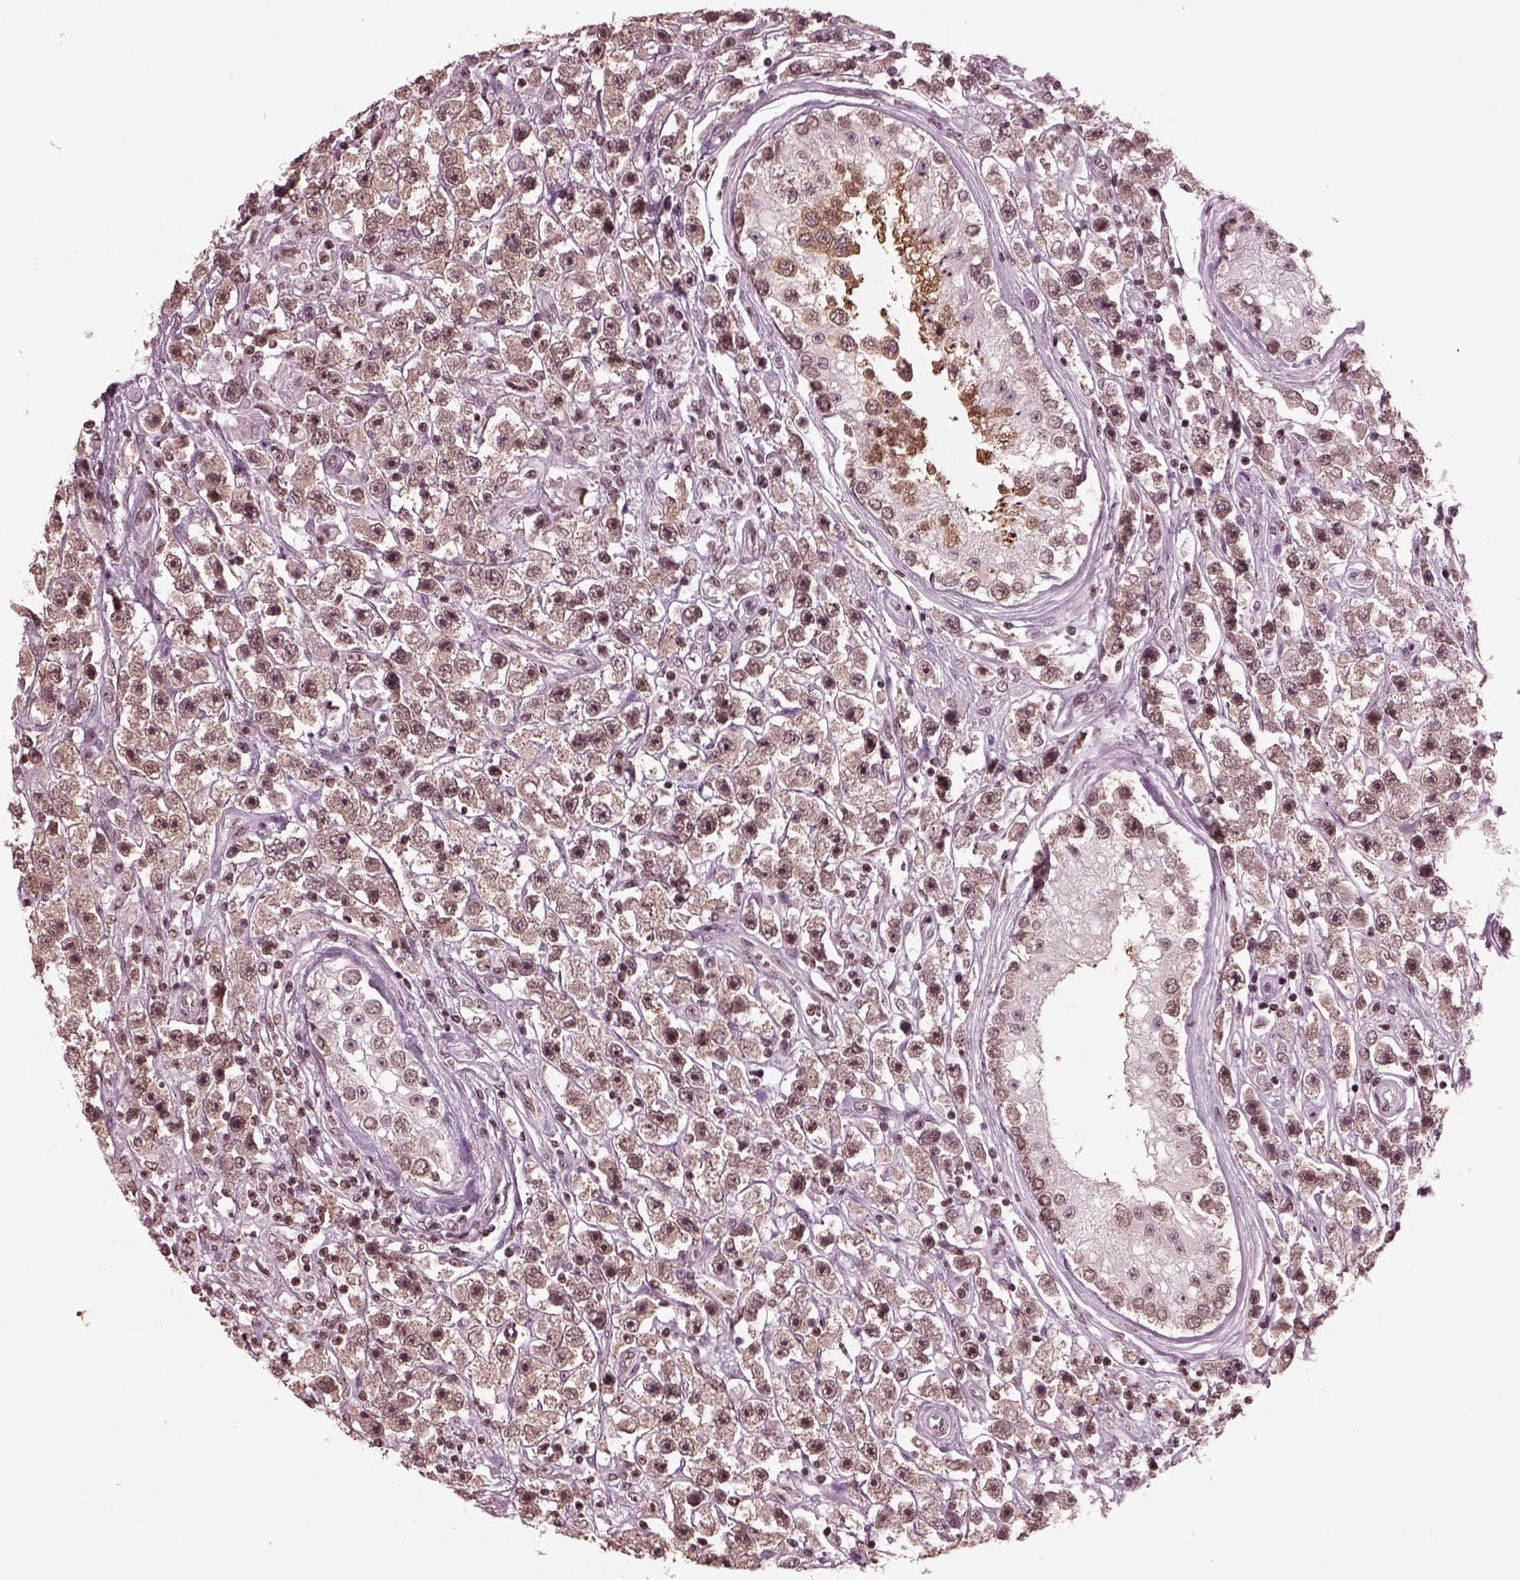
{"staining": {"intensity": "weak", "quantity": ">75%", "location": "cytoplasmic/membranous"}, "tissue": "testis cancer", "cell_type": "Tumor cells", "image_type": "cancer", "snomed": [{"axis": "morphology", "description": "Seminoma, NOS"}, {"axis": "topography", "description": "Testis"}], "caption": "High-power microscopy captured an immunohistochemistry histopathology image of seminoma (testis), revealing weak cytoplasmic/membranous expression in approximately >75% of tumor cells.", "gene": "RUVBL2", "patient": {"sex": "male", "age": 45}}